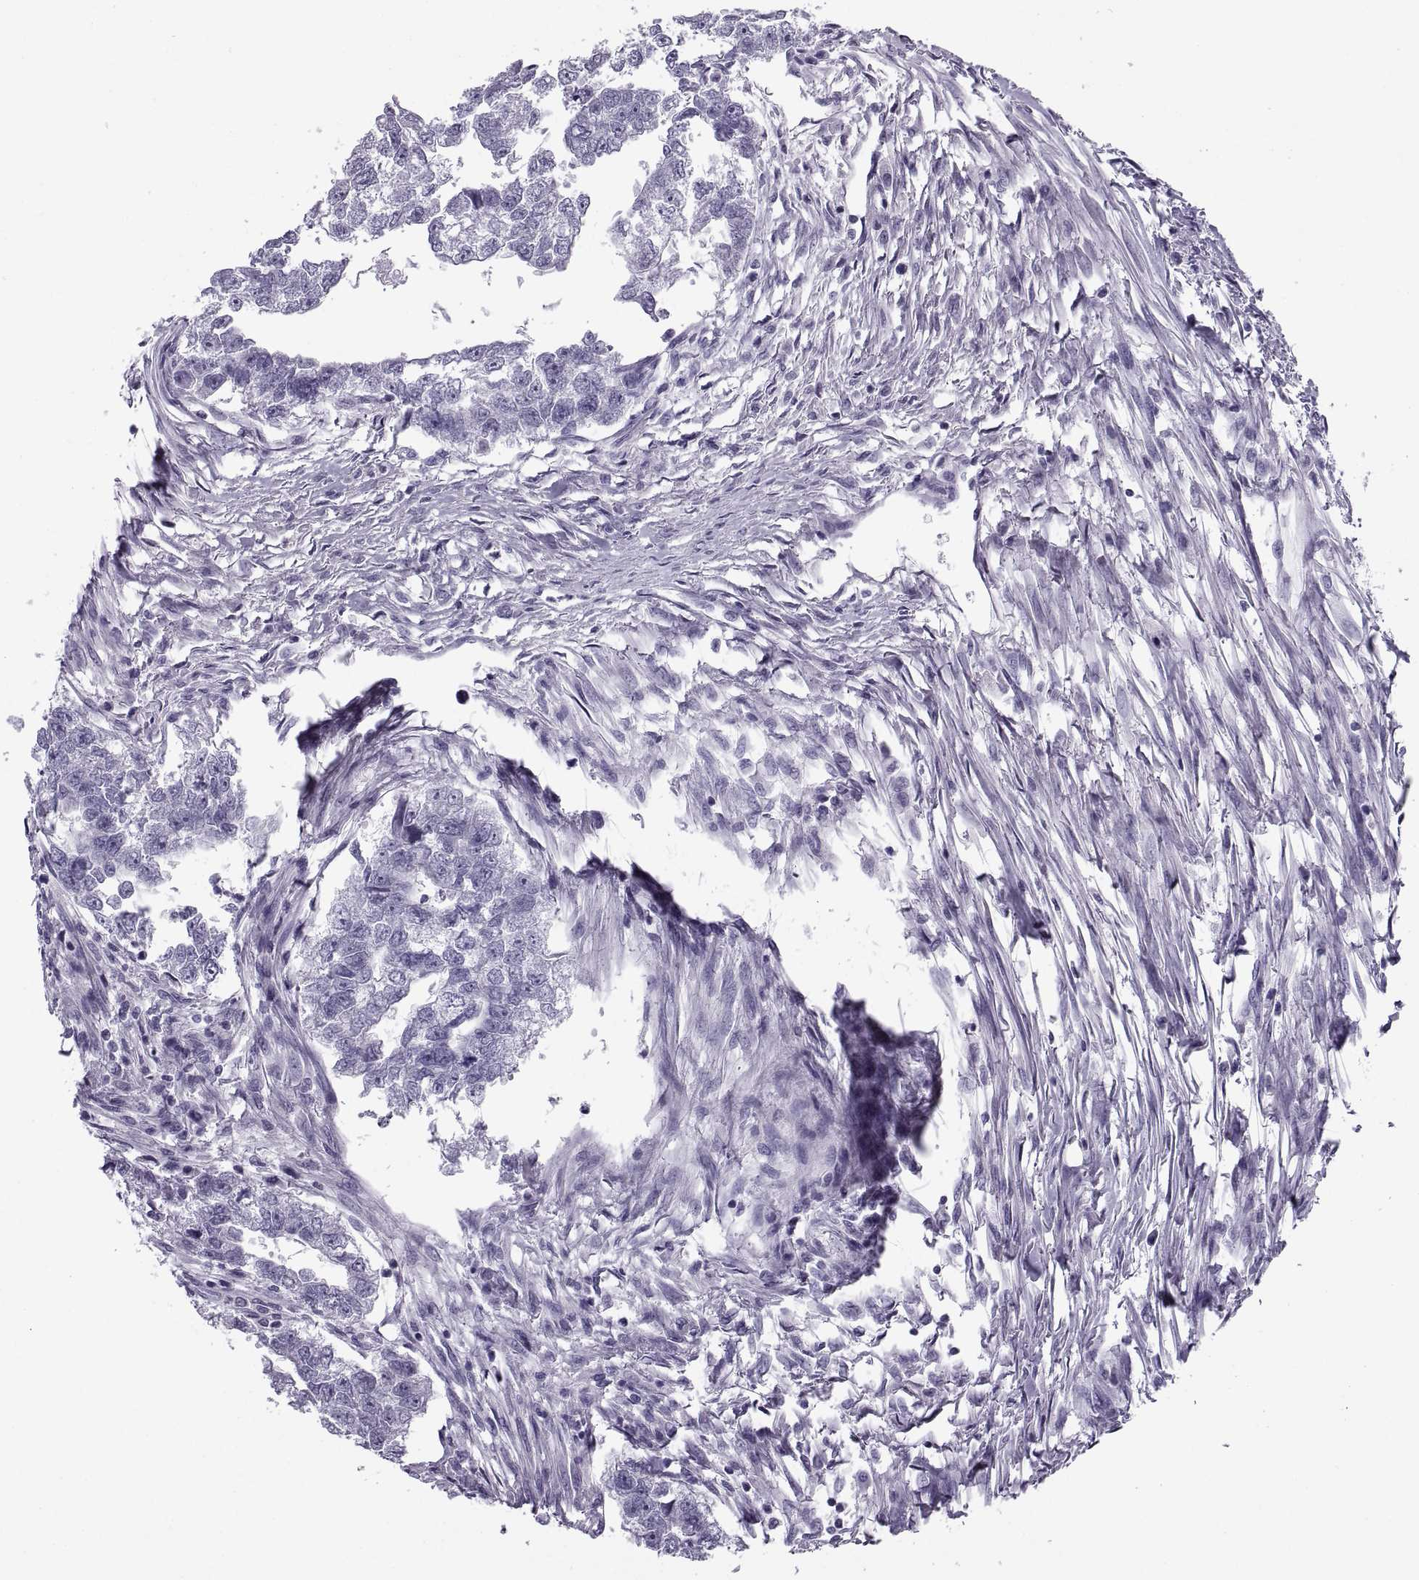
{"staining": {"intensity": "negative", "quantity": "none", "location": "none"}, "tissue": "testis cancer", "cell_type": "Tumor cells", "image_type": "cancer", "snomed": [{"axis": "morphology", "description": "Carcinoma, Embryonal, NOS"}, {"axis": "morphology", "description": "Teratoma, malignant, NOS"}, {"axis": "topography", "description": "Testis"}], "caption": "Immunohistochemistry (IHC) micrograph of human testis malignant teratoma stained for a protein (brown), which demonstrates no expression in tumor cells.", "gene": "RLBP1", "patient": {"sex": "male", "age": 44}}